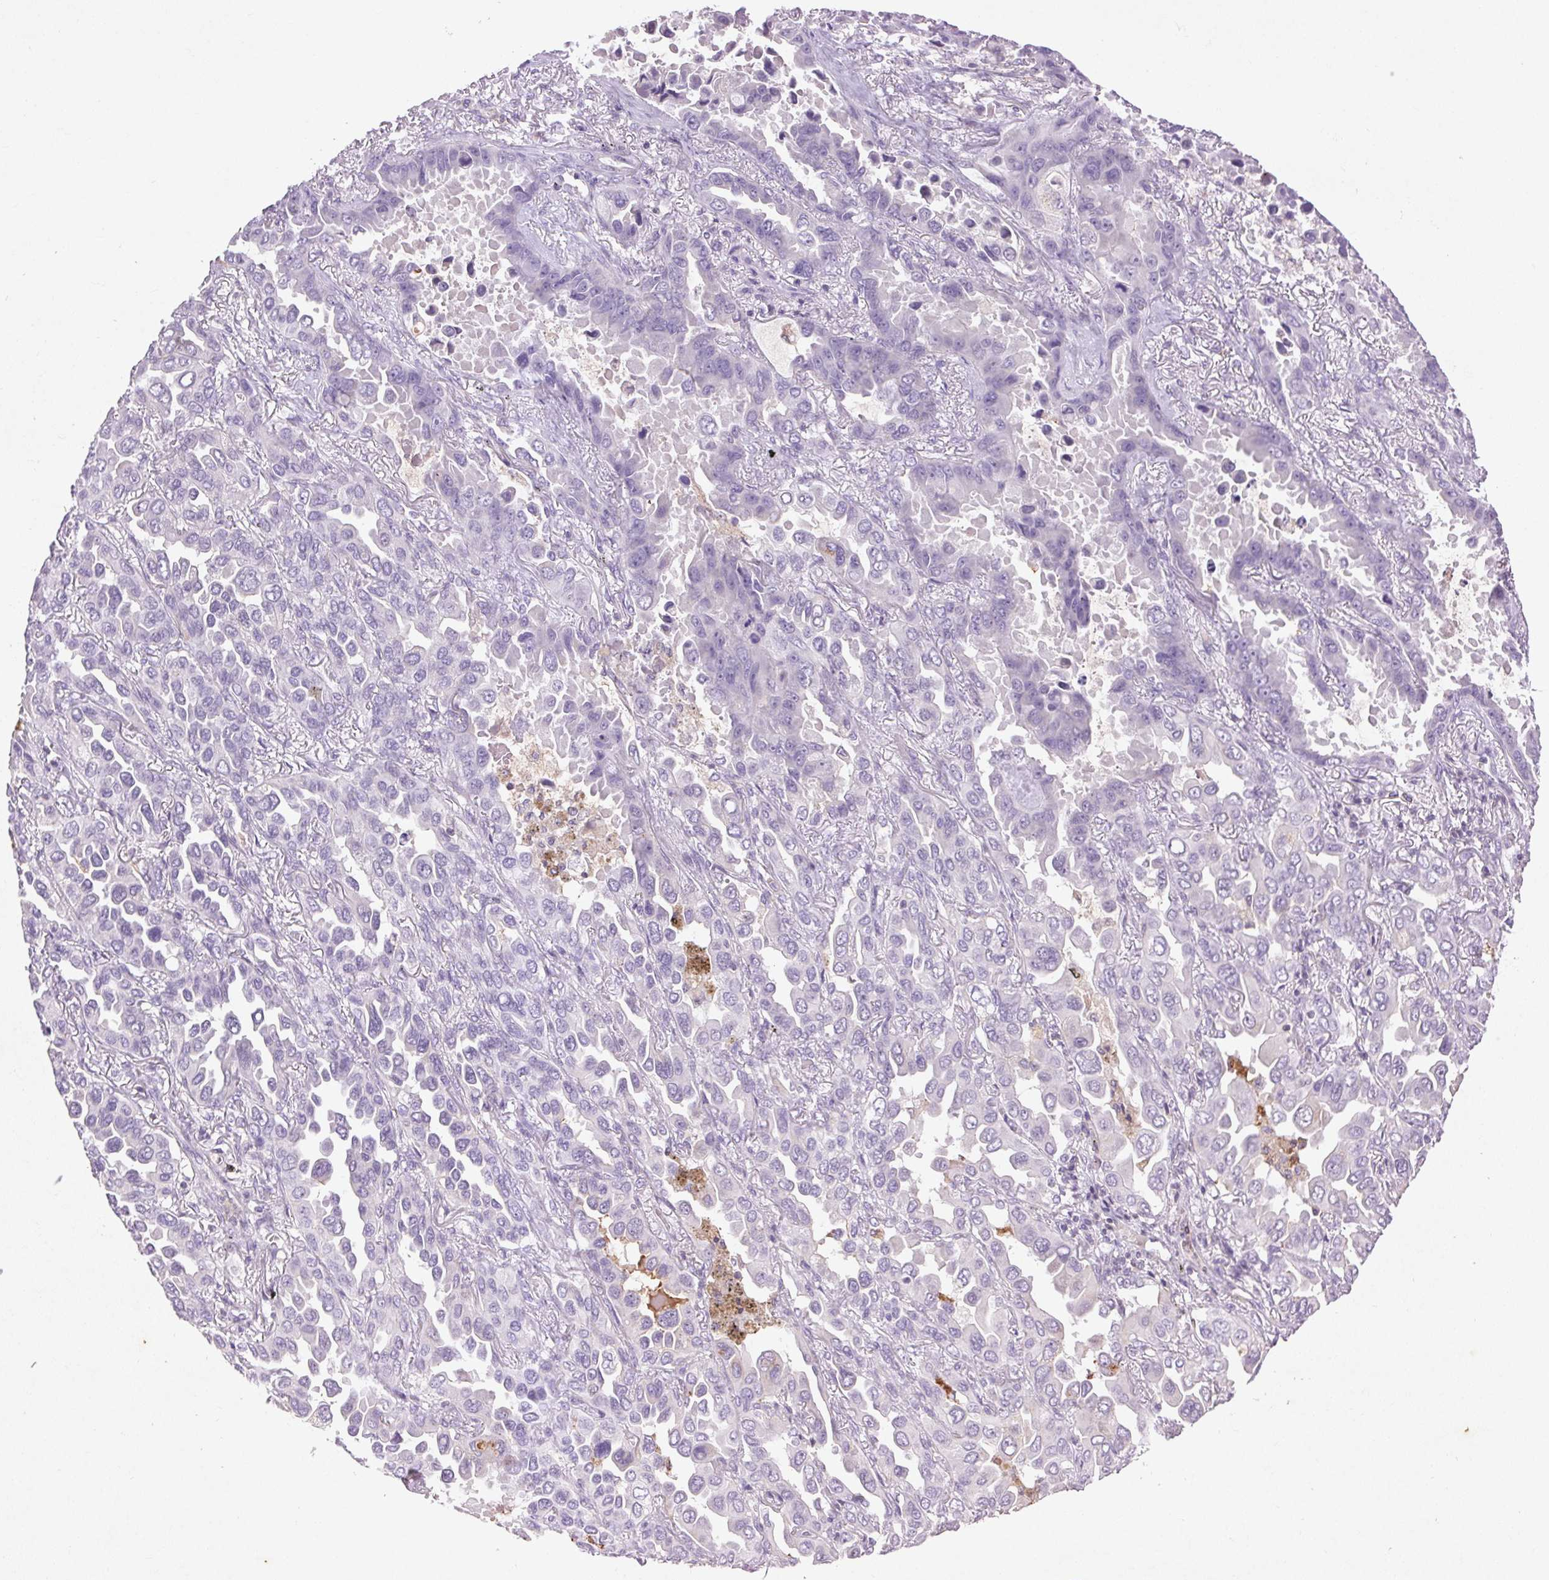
{"staining": {"intensity": "negative", "quantity": "none", "location": "none"}, "tissue": "lung cancer", "cell_type": "Tumor cells", "image_type": "cancer", "snomed": [{"axis": "morphology", "description": "Adenocarcinoma, NOS"}, {"axis": "topography", "description": "Lung"}], "caption": "The micrograph reveals no staining of tumor cells in adenocarcinoma (lung). (DAB immunohistochemistry visualized using brightfield microscopy, high magnification).", "gene": "FNDC7", "patient": {"sex": "male", "age": 64}}